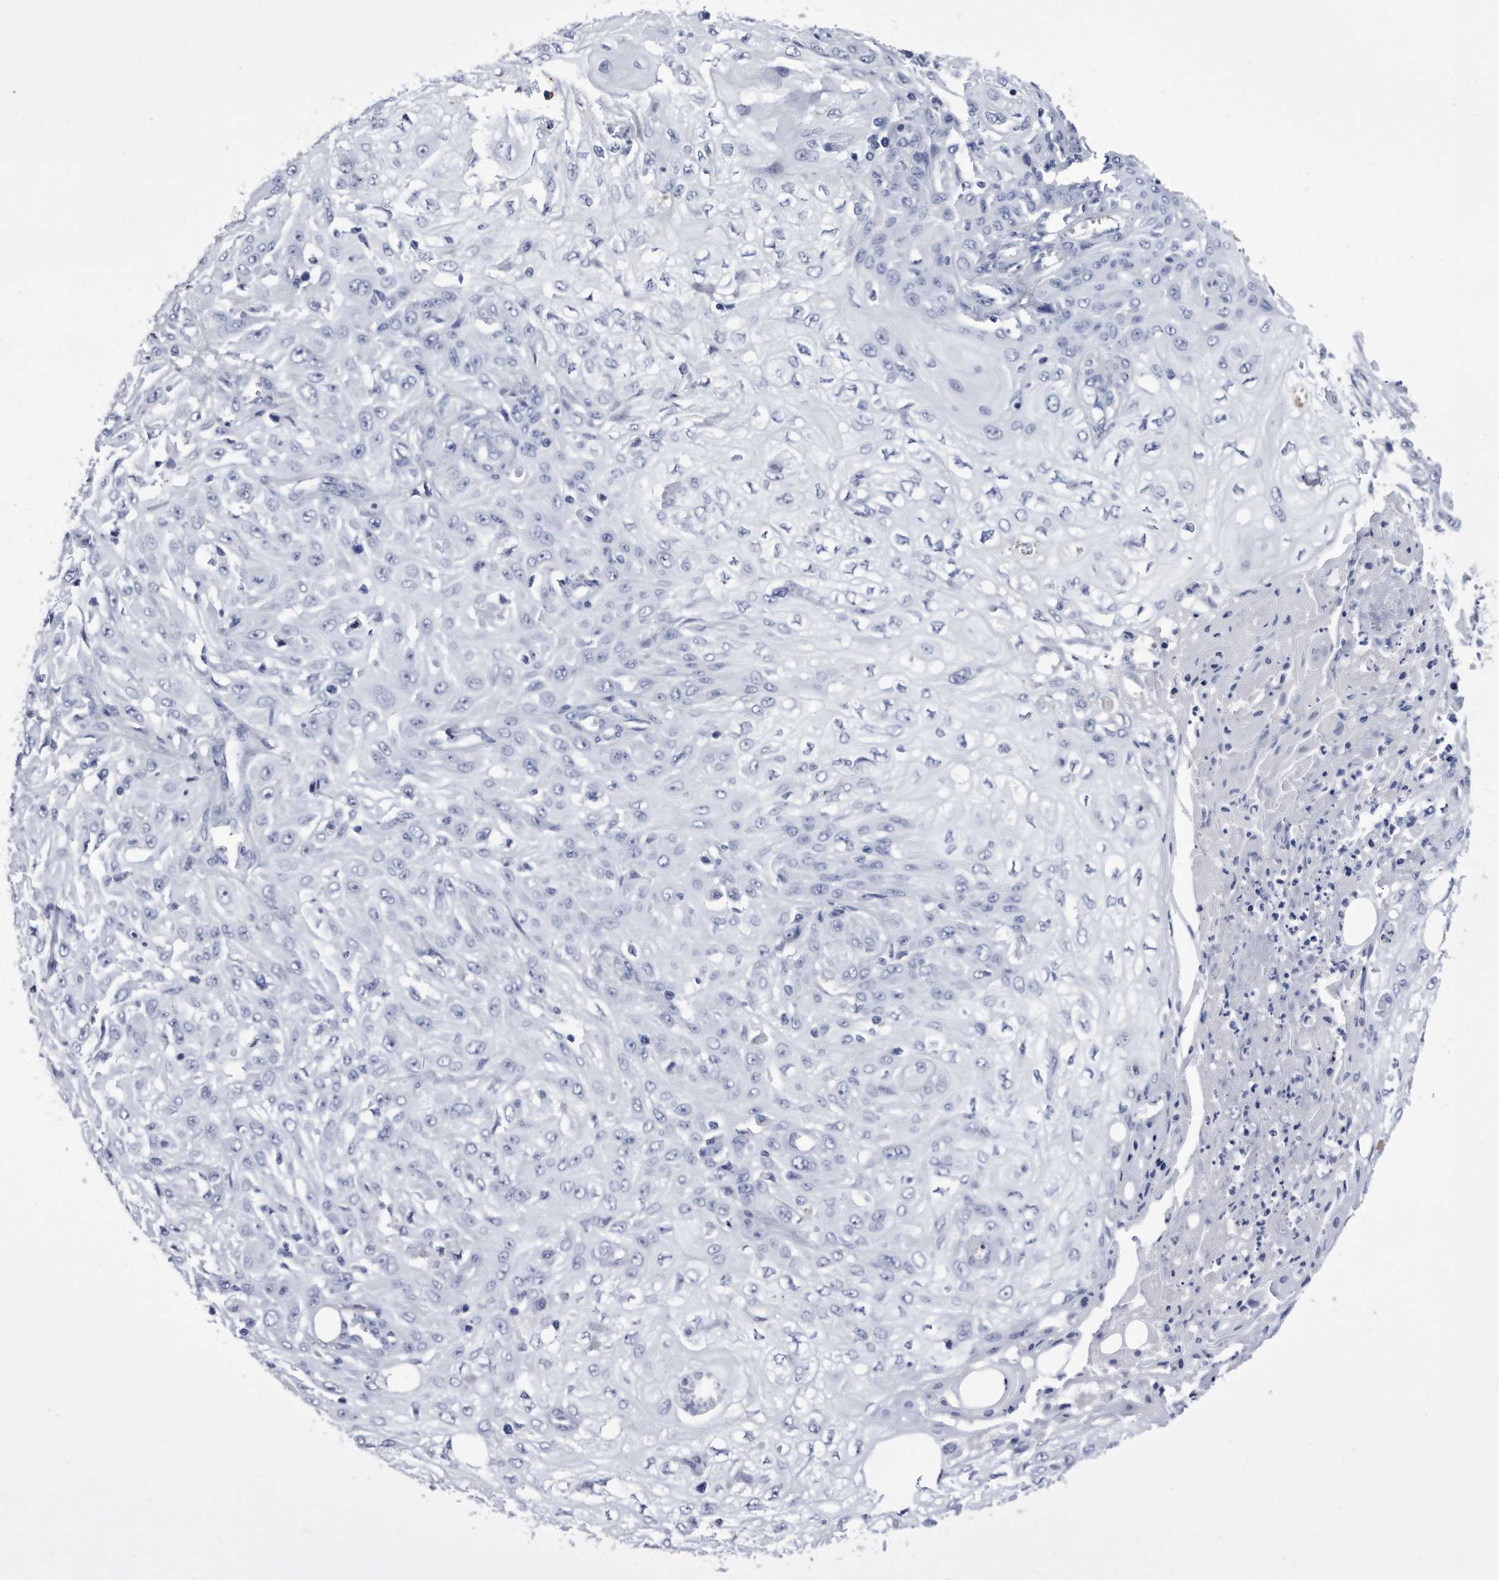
{"staining": {"intensity": "negative", "quantity": "none", "location": "none"}, "tissue": "skin cancer", "cell_type": "Tumor cells", "image_type": "cancer", "snomed": [{"axis": "morphology", "description": "Squamous cell carcinoma, NOS"}, {"axis": "morphology", "description": "Squamous cell carcinoma, metastatic, NOS"}, {"axis": "topography", "description": "Skin"}, {"axis": "topography", "description": "Lymph node"}], "caption": "Tumor cells are negative for protein expression in human skin cancer (squamous cell carcinoma).", "gene": "KCTD8", "patient": {"sex": "male", "age": 75}}